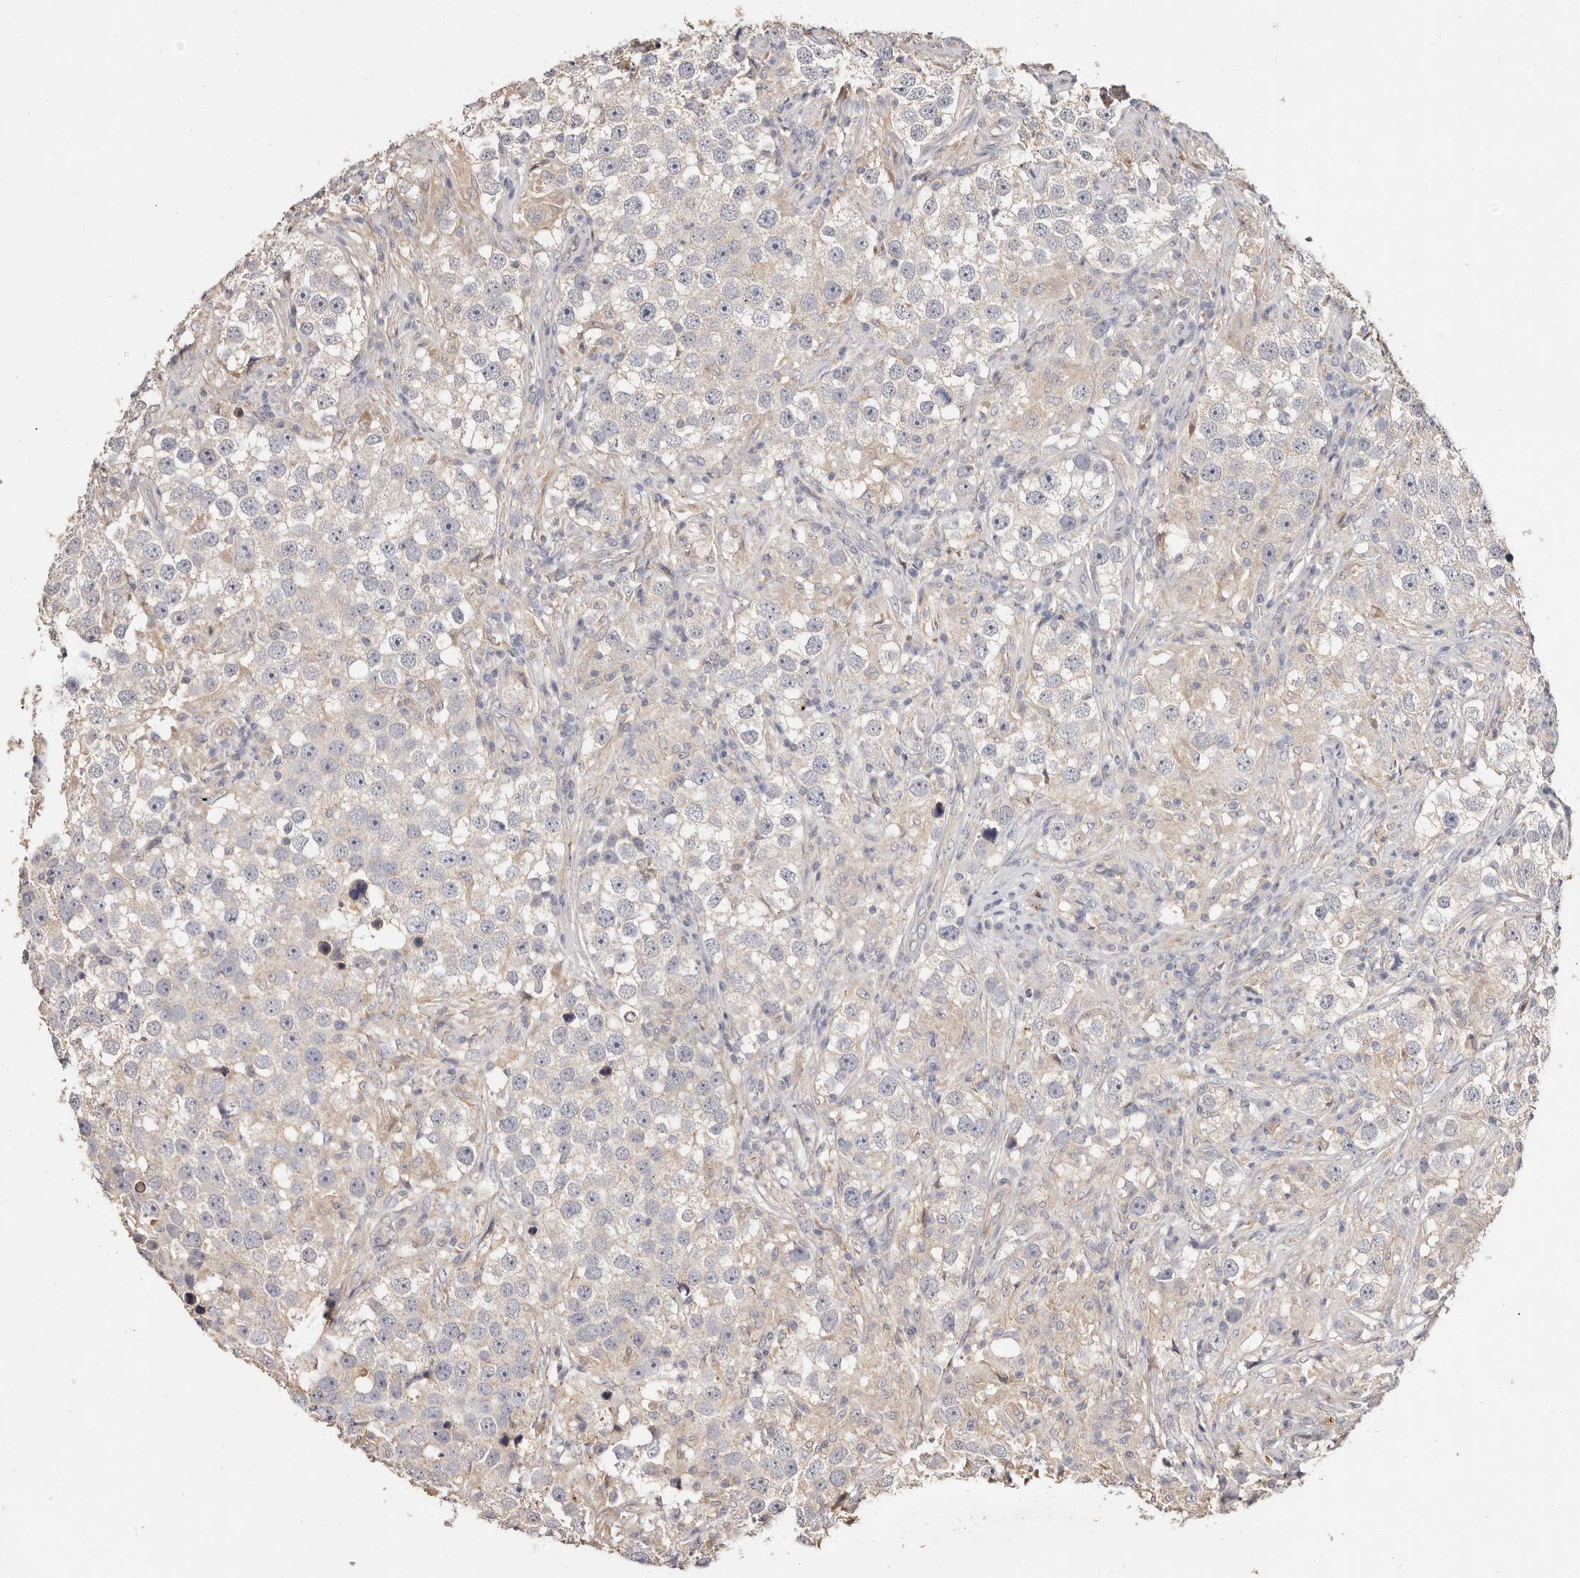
{"staining": {"intensity": "negative", "quantity": "none", "location": "none"}, "tissue": "testis cancer", "cell_type": "Tumor cells", "image_type": "cancer", "snomed": [{"axis": "morphology", "description": "Seminoma, NOS"}, {"axis": "topography", "description": "Testis"}], "caption": "Immunohistochemistry photomicrograph of human seminoma (testis) stained for a protein (brown), which displays no positivity in tumor cells.", "gene": "THBS3", "patient": {"sex": "male", "age": 49}}